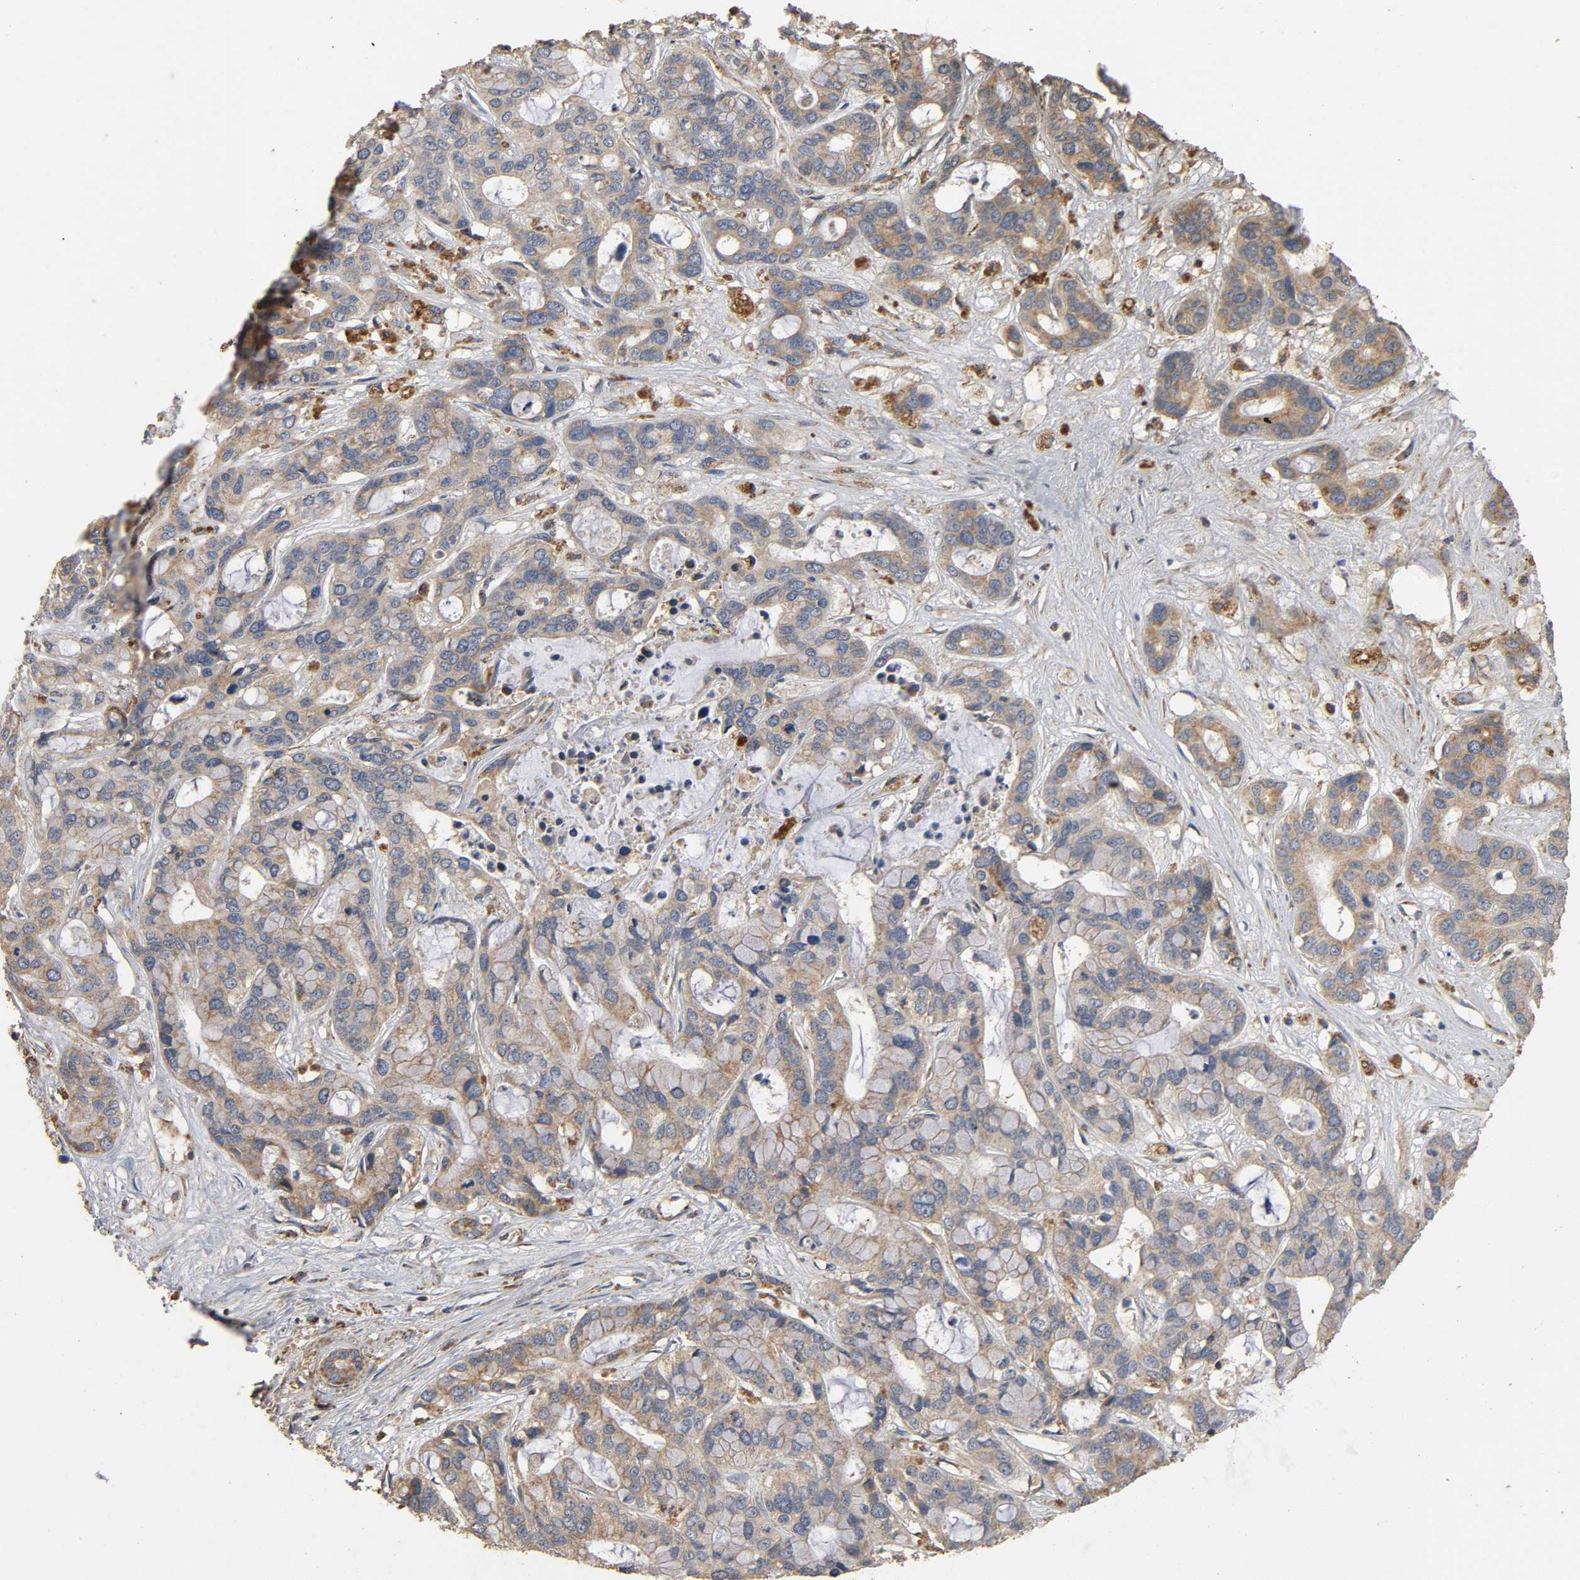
{"staining": {"intensity": "weak", "quantity": ">75%", "location": "cytoplasmic/membranous"}, "tissue": "liver cancer", "cell_type": "Tumor cells", "image_type": "cancer", "snomed": [{"axis": "morphology", "description": "Cholangiocarcinoma"}, {"axis": "topography", "description": "Liver"}], "caption": "Immunohistochemical staining of human liver cholangiocarcinoma exhibits low levels of weak cytoplasmic/membranous expression in approximately >75% of tumor cells.", "gene": "NDUFS3", "patient": {"sex": "female", "age": 65}}